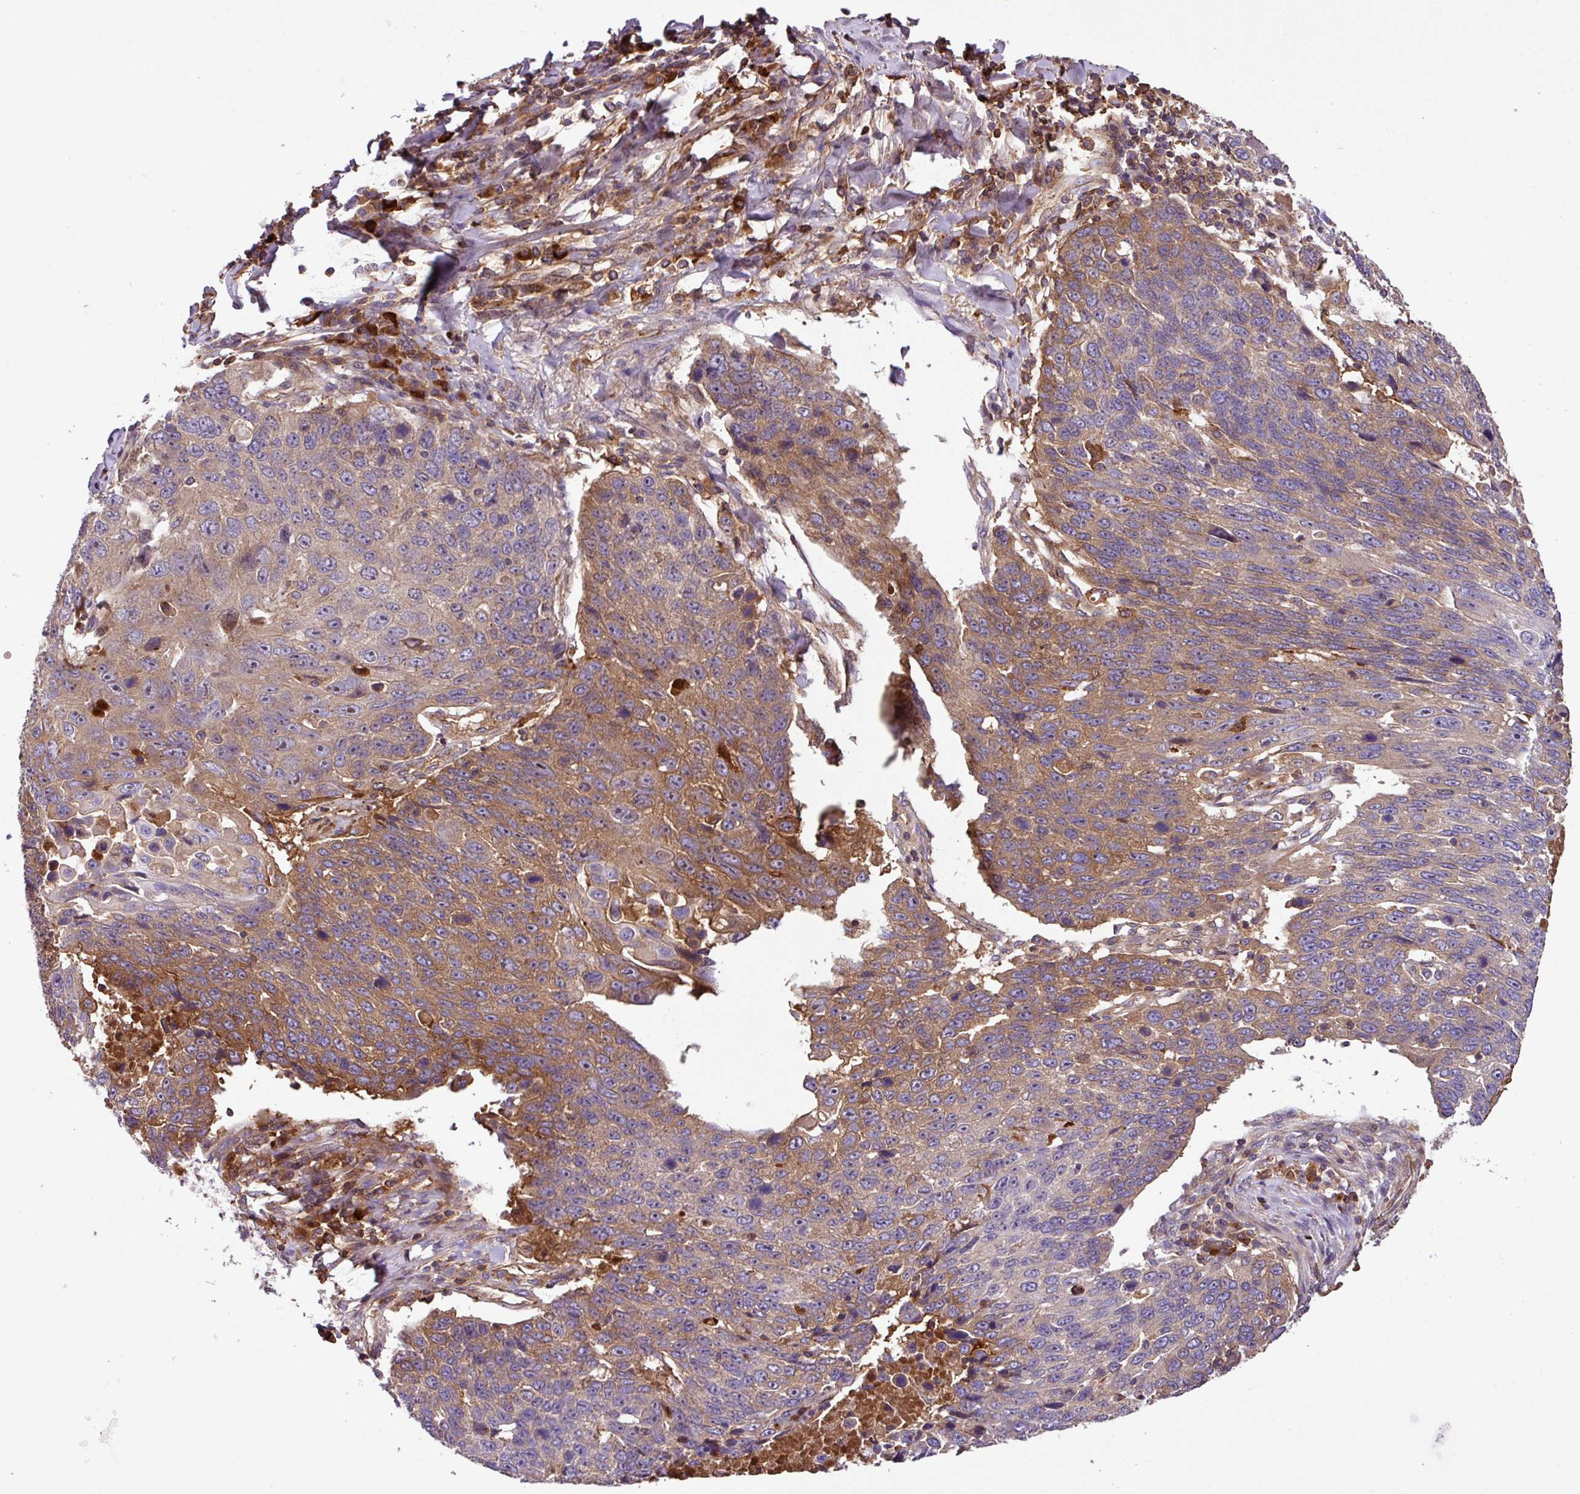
{"staining": {"intensity": "moderate", "quantity": ">75%", "location": "cytoplasmic/membranous"}, "tissue": "lung cancer", "cell_type": "Tumor cells", "image_type": "cancer", "snomed": [{"axis": "morphology", "description": "Squamous cell carcinoma, NOS"}, {"axis": "topography", "description": "Lung"}], "caption": "Protein analysis of lung cancer (squamous cell carcinoma) tissue displays moderate cytoplasmic/membranous expression in approximately >75% of tumor cells. (IHC, brightfield microscopy, high magnification).", "gene": "ZNF266", "patient": {"sex": "male", "age": 66}}